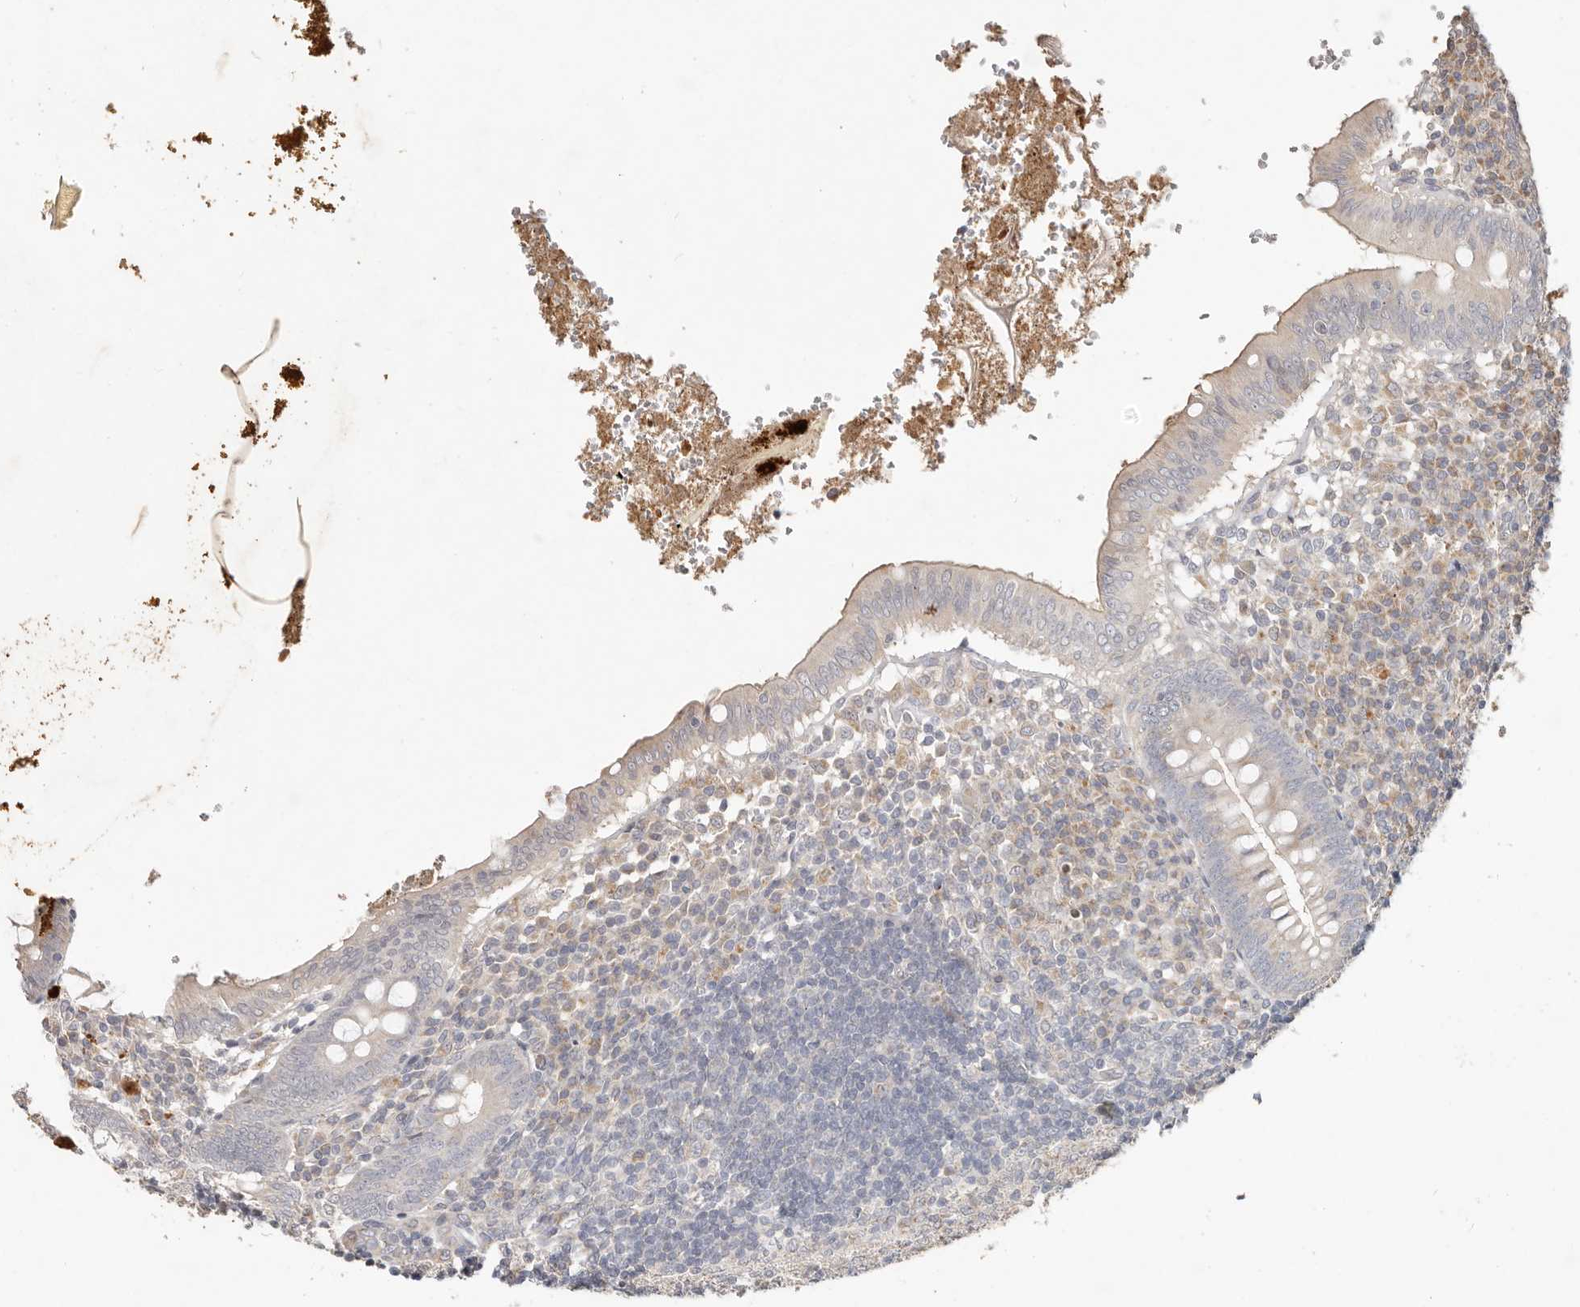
{"staining": {"intensity": "strong", "quantity": "<25%", "location": "cytoplasmic/membranous"}, "tissue": "appendix", "cell_type": "Glandular cells", "image_type": "normal", "snomed": [{"axis": "morphology", "description": "Normal tissue, NOS"}, {"axis": "topography", "description": "Appendix"}], "caption": "Immunohistochemical staining of unremarkable appendix exhibits medium levels of strong cytoplasmic/membranous expression in about <25% of glandular cells.", "gene": "MTFR2", "patient": {"sex": "male", "age": 8}}